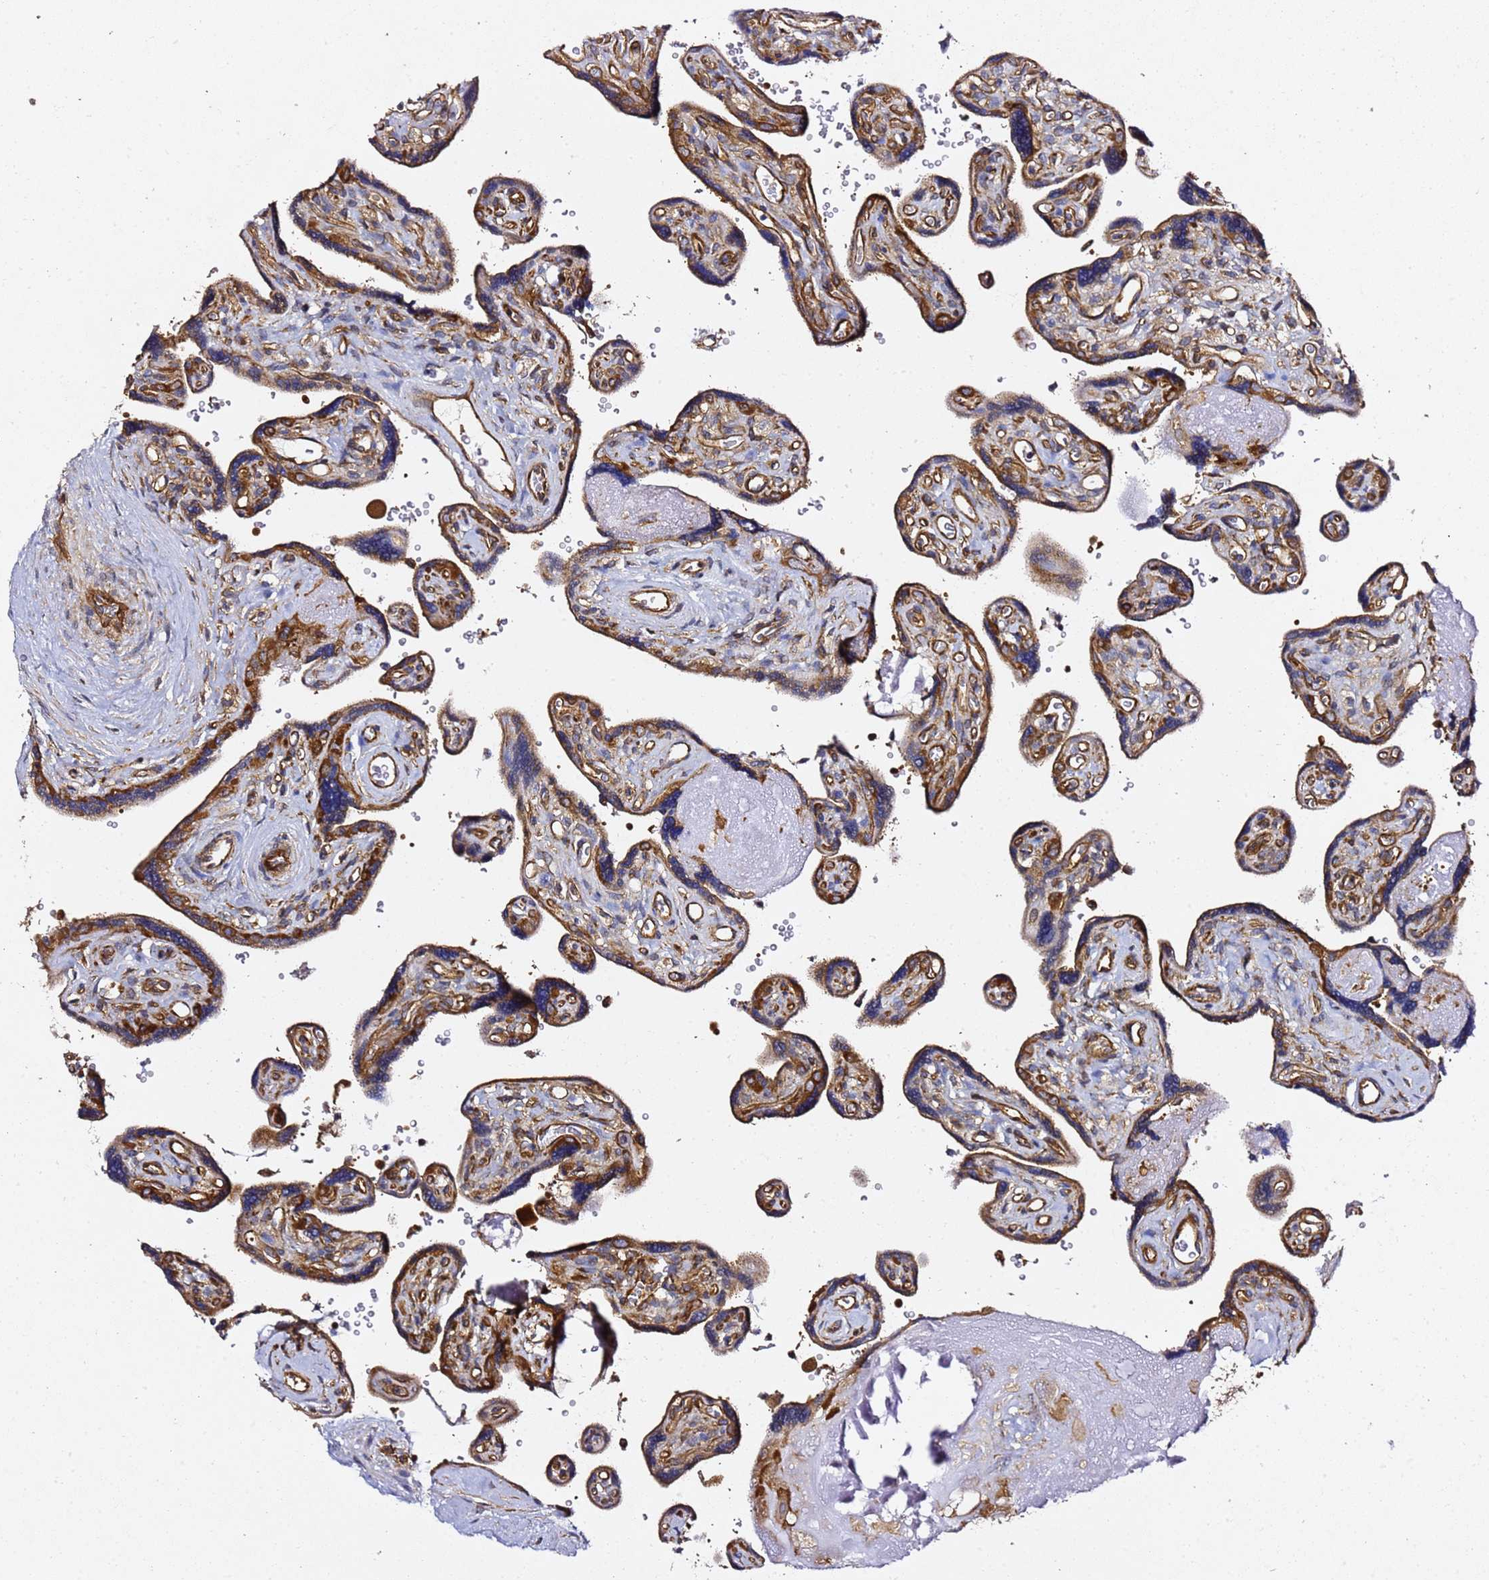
{"staining": {"intensity": "strong", "quantity": ">75%", "location": "cytoplasmic/membranous"}, "tissue": "placenta", "cell_type": "Decidual cells", "image_type": "normal", "snomed": [{"axis": "morphology", "description": "Normal tissue, NOS"}, {"axis": "topography", "description": "Placenta"}], "caption": "Decidual cells exhibit high levels of strong cytoplasmic/membranous expression in about >75% of cells in unremarkable placenta.", "gene": "TPST1", "patient": {"sex": "female", "age": 39}}